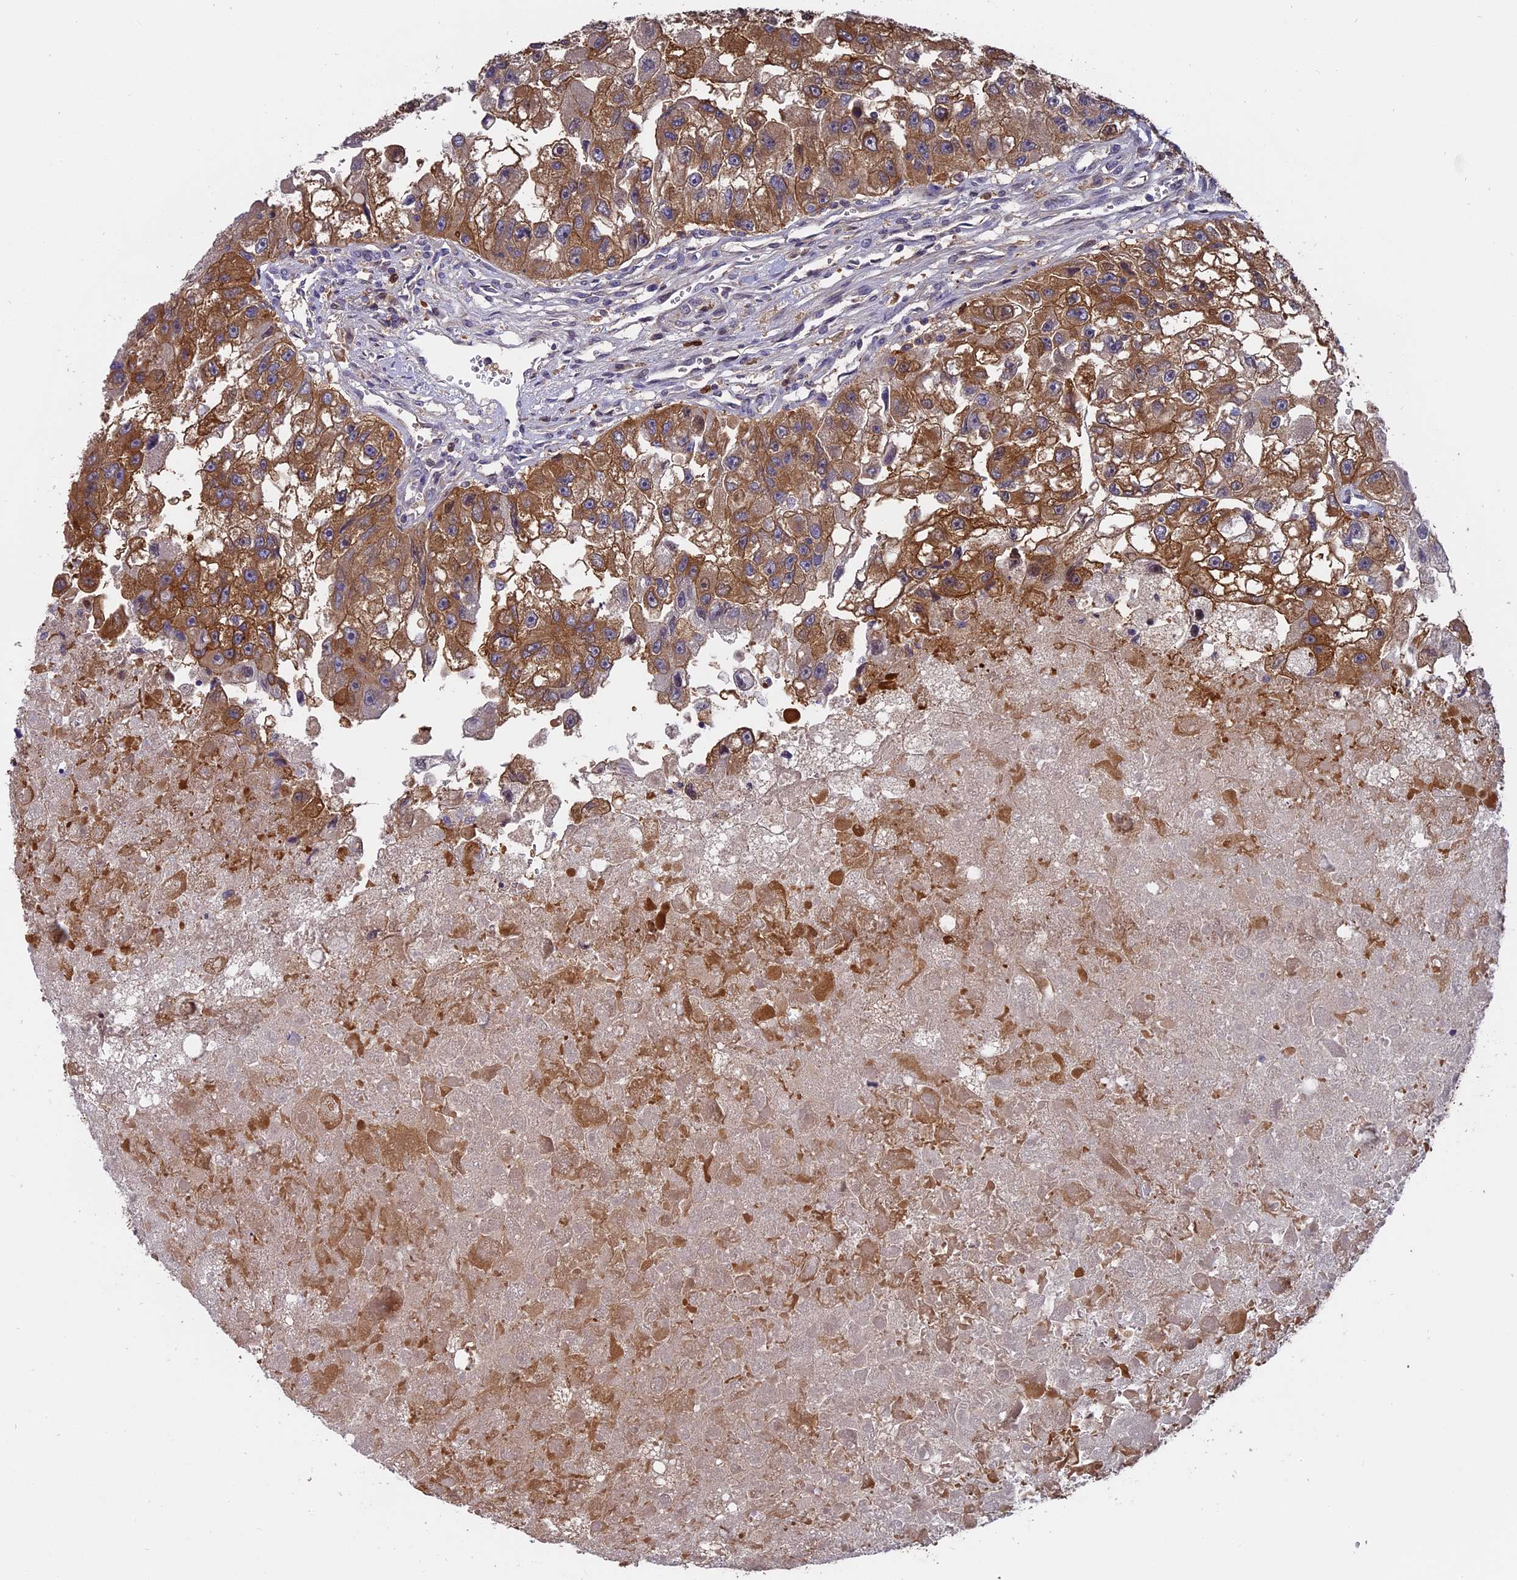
{"staining": {"intensity": "moderate", "quantity": ">75%", "location": "cytoplasmic/membranous"}, "tissue": "renal cancer", "cell_type": "Tumor cells", "image_type": "cancer", "snomed": [{"axis": "morphology", "description": "Adenocarcinoma, NOS"}, {"axis": "topography", "description": "Kidney"}], "caption": "Immunohistochemistry (IHC) staining of renal cancer, which demonstrates medium levels of moderate cytoplasmic/membranous expression in about >75% of tumor cells indicating moderate cytoplasmic/membranous protein staining. The staining was performed using DAB (3,3'-diaminobenzidine) (brown) for protein detection and nuclei were counterstained in hematoxylin (blue).", "gene": "FAM118B", "patient": {"sex": "male", "age": 63}}